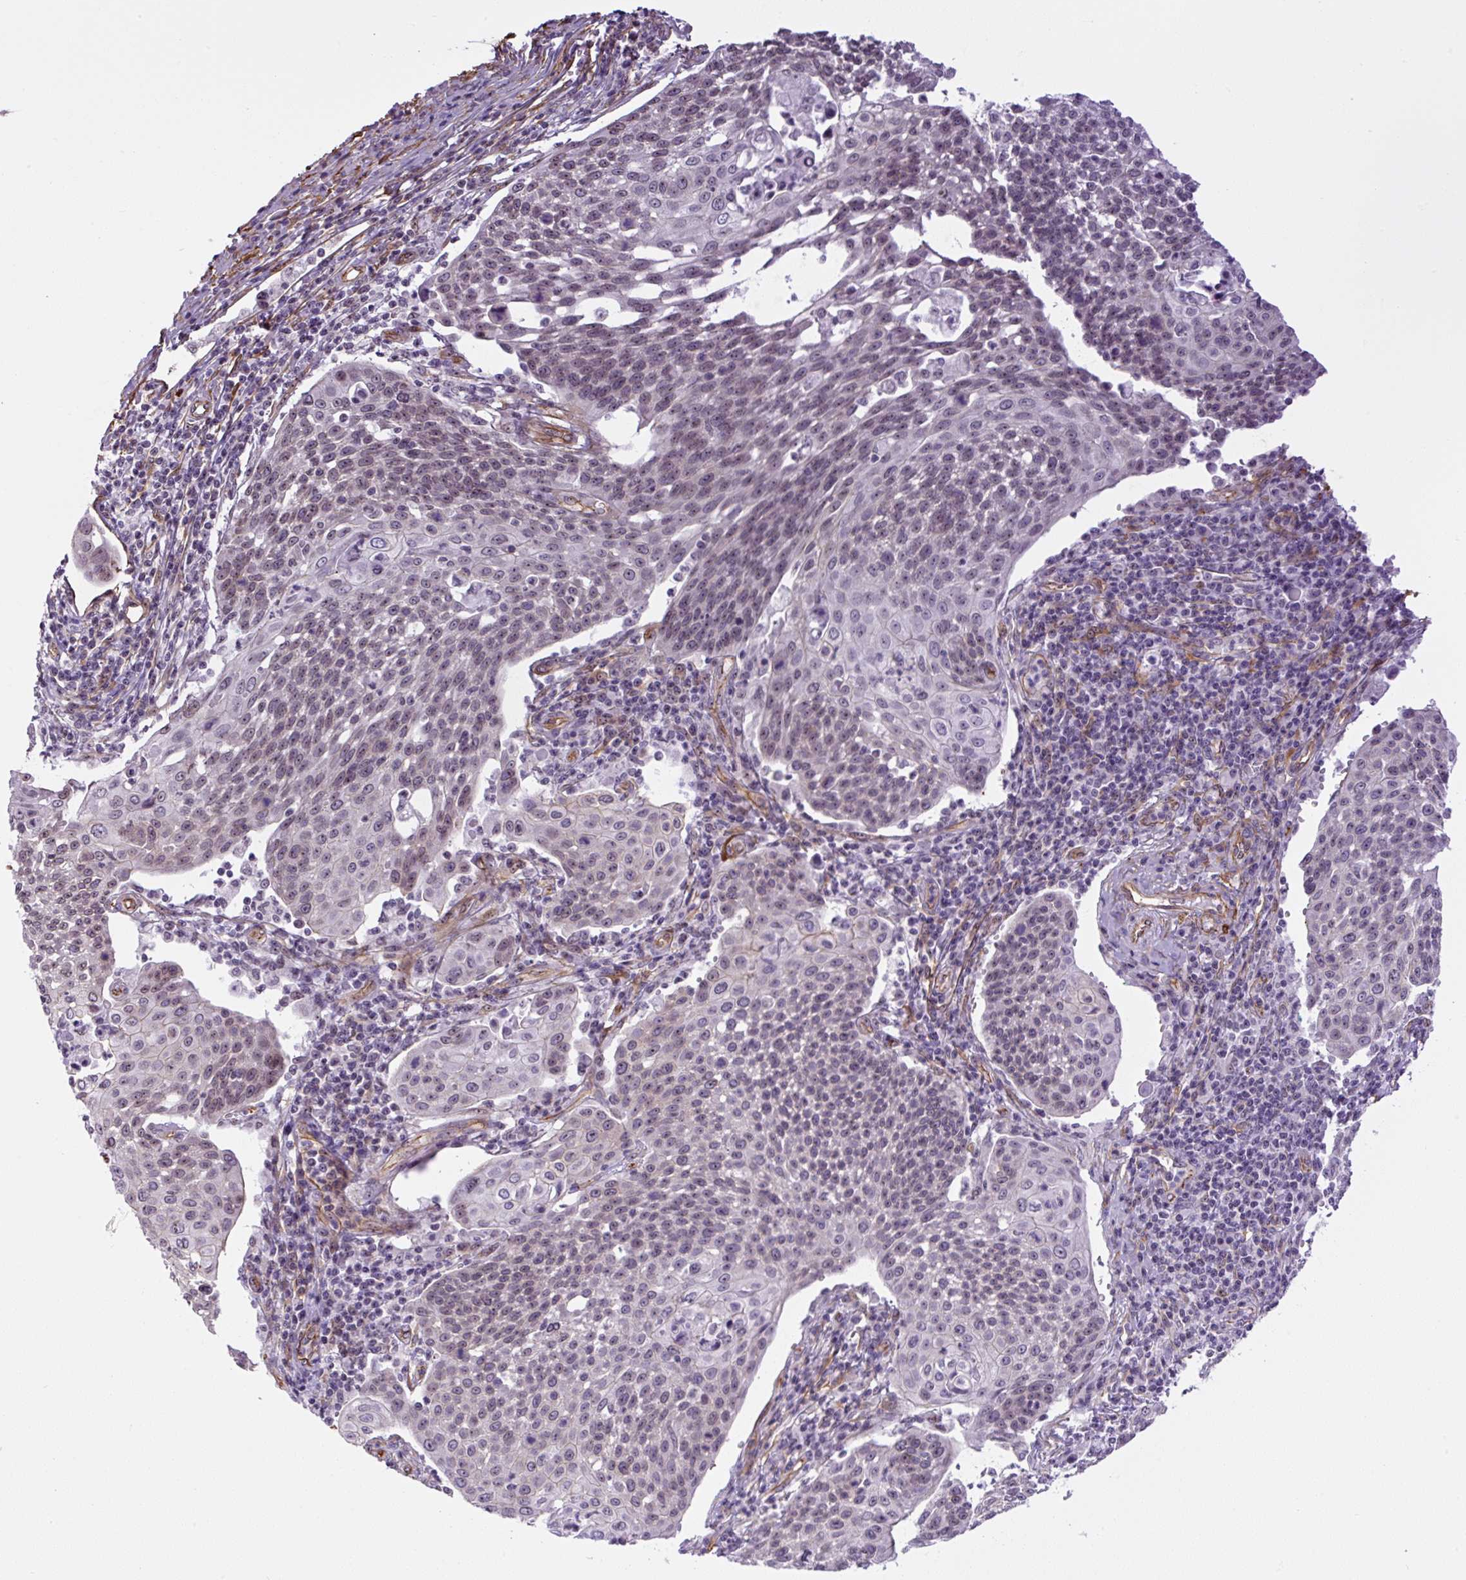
{"staining": {"intensity": "negative", "quantity": "none", "location": "none"}, "tissue": "cervical cancer", "cell_type": "Tumor cells", "image_type": "cancer", "snomed": [{"axis": "morphology", "description": "Squamous cell carcinoma, NOS"}, {"axis": "topography", "description": "Cervix"}], "caption": "Tumor cells show no significant expression in cervical cancer (squamous cell carcinoma).", "gene": "MYO5C", "patient": {"sex": "female", "age": 34}}